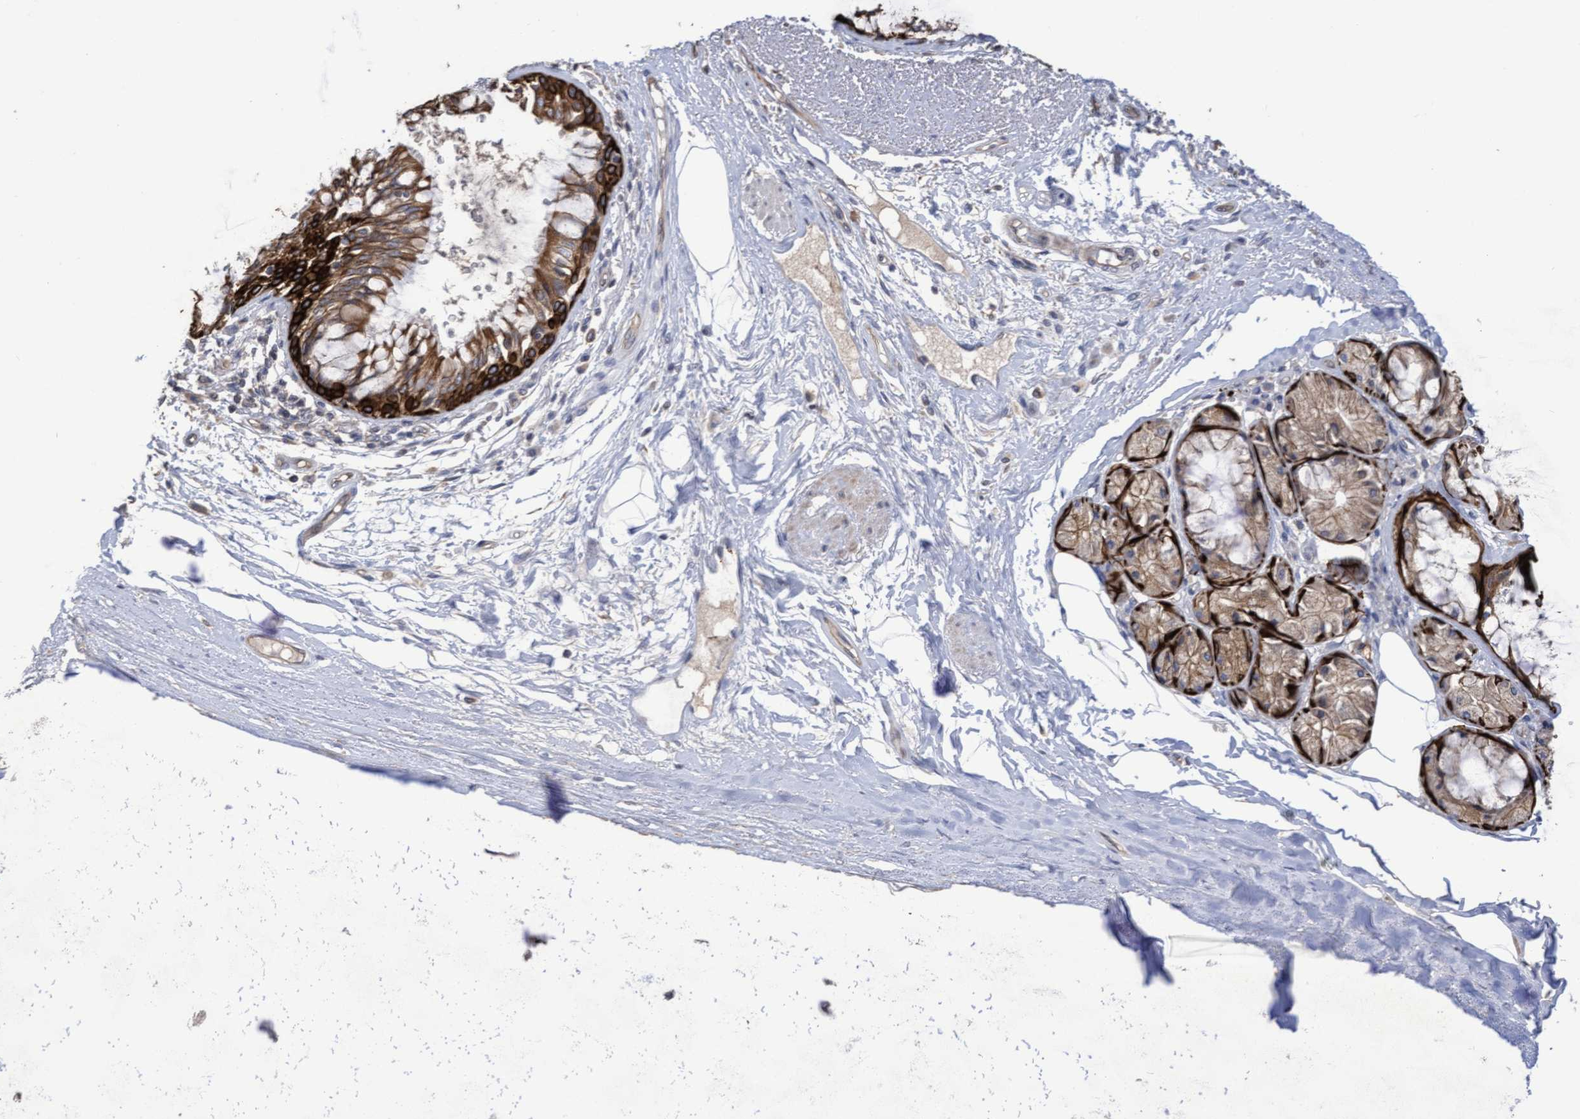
{"staining": {"intensity": "strong", "quantity": ">75%", "location": "cytoplasmic/membranous"}, "tissue": "bronchus", "cell_type": "Respiratory epithelial cells", "image_type": "normal", "snomed": [{"axis": "morphology", "description": "Normal tissue, NOS"}, {"axis": "topography", "description": "Bronchus"}], "caption": "Immunohistochemistry (DAB) staining of normal bronchus displays strong cytoplasmic/membranous protein staining in about >75% of respiratory epithelial cells. The protein of interest is shown in brown color, while the nuclei are stained blue.", "gene": "KRT24", "patient": {"sex": "male", "age": 66}}